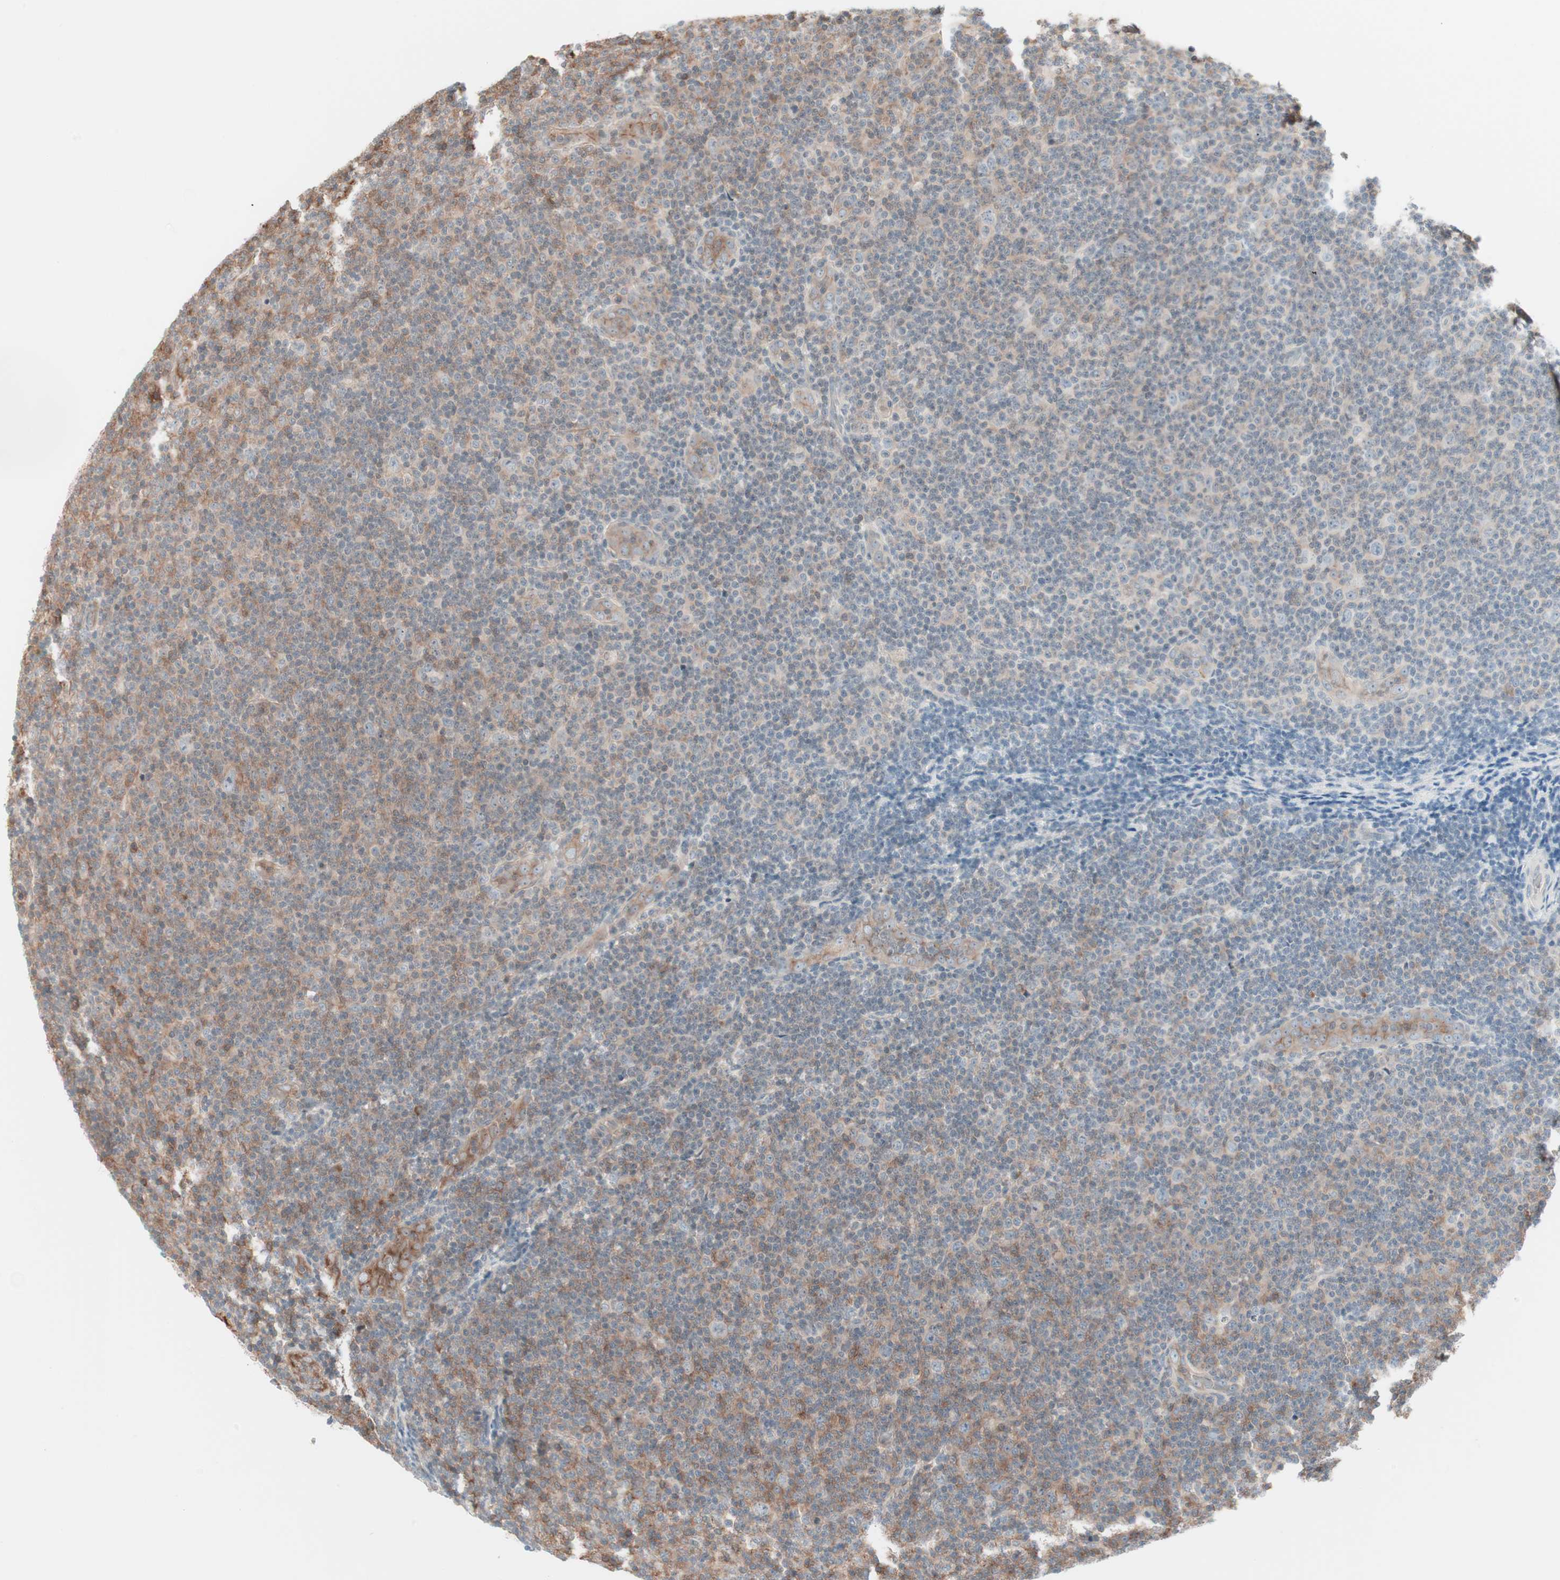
{"staining": {"intensity": "moderate", "quantity": "25%-75%", "location": "cytoplasmic/membranous"}, "tissue": "lymphoma", "cell_type": "Tumor cells", "image_type": "cancer", "snomed": [{"axis": "morphology", "description": "Malignant lymphoma, non-Hodgkin's type, Low grade"}, {"axis": "topography", "description": "Lymph node"}], "caption": "DAB (3,3'-diaminobenzidine) immunohistochemical staining of low-grade malignant lymphoma, non-Hodgkin's type reveals moderate cytoplasmic/membranous protein expression in approximately 25%-75% of tumor cells.", "gene": "TCP11L1", "patient": {"sex": "male", "age": 83}}